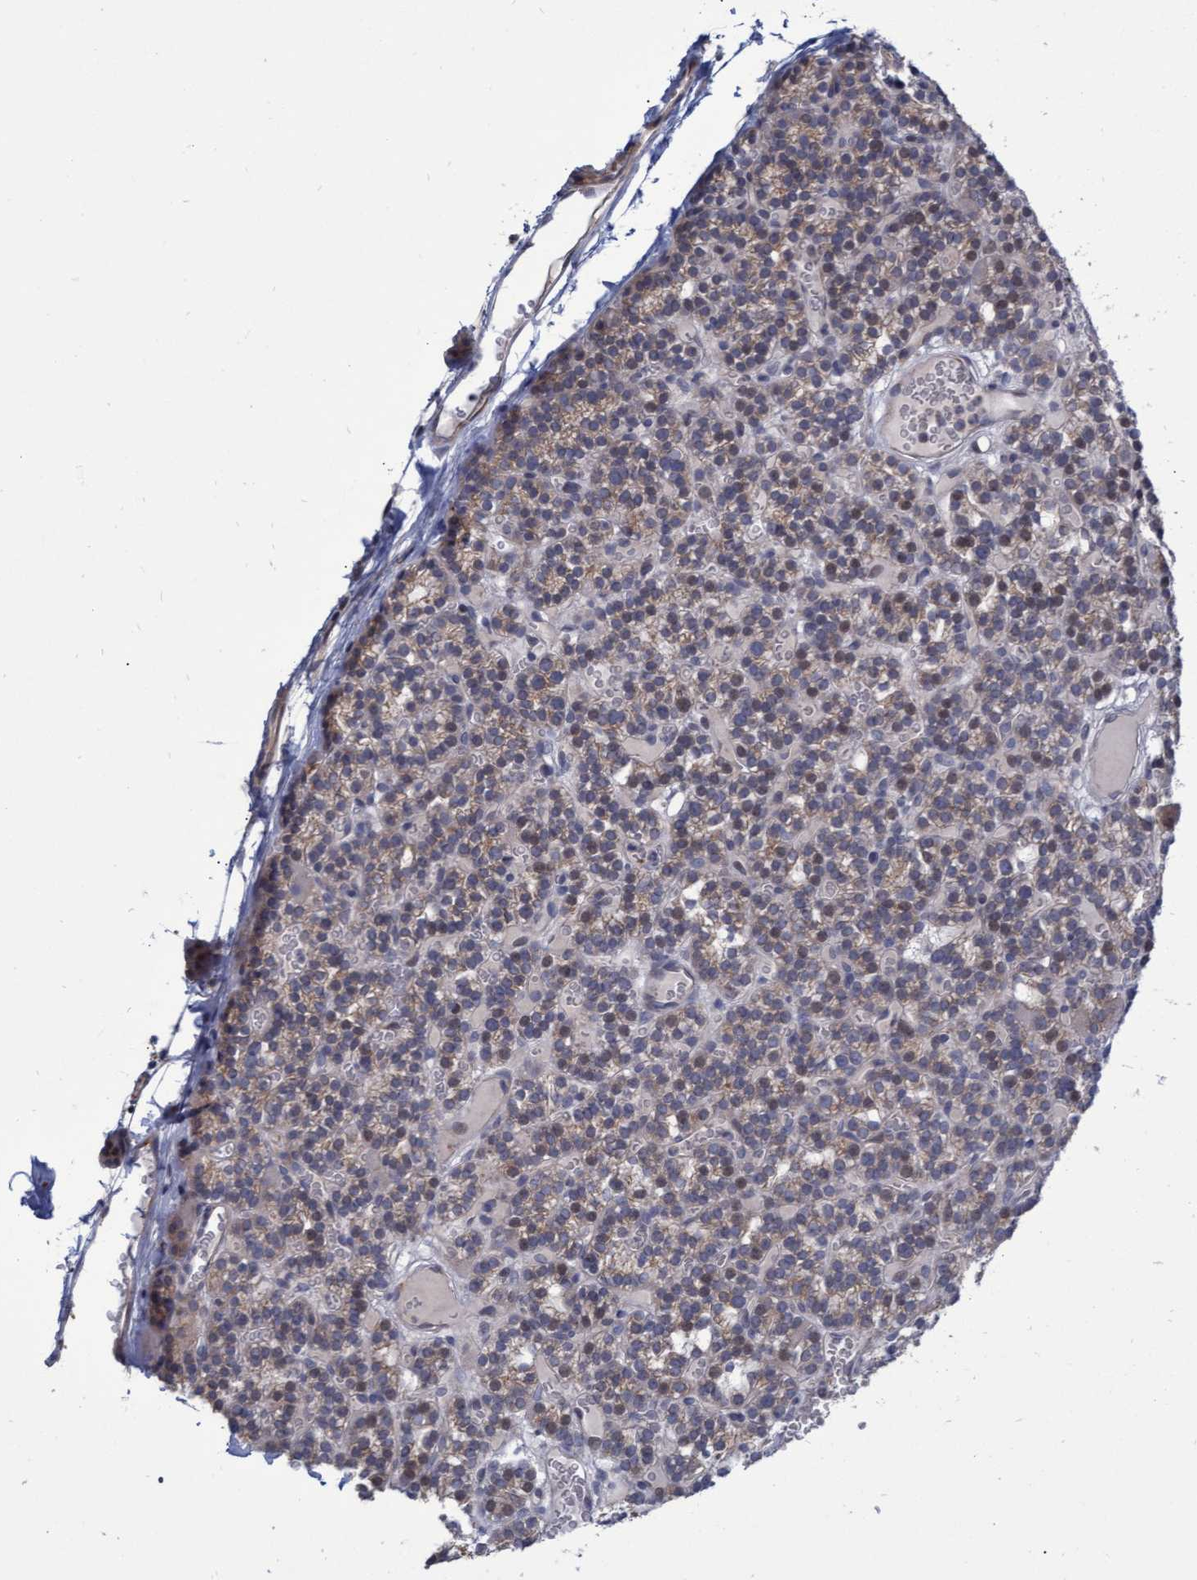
{"staining": {"intensity": "weak", "quantity": ">75%", "location": "cytoplasmic/membranous,nuclear"}, "tissue": "parathyroid gland", "cell_type": "Glandular cells", "image_type": "normal", "snomed": [{"axis": "morphology", "description": "Normal tissue, NOS"}, {"axis": "morphology", "description": "Adenoma, NOS"}, {"axis": "topography", "description": "Parathyroid gland"}], "caption": "This is an image of immunohistochemistry (IHC) staining of normal parathyroid gland, which shows weak positivity in the cytoplasmic/membranous,nuclear of glandular cells.", "gene": "ABCF2", "patient": {"sex": "female", "age": 58}}